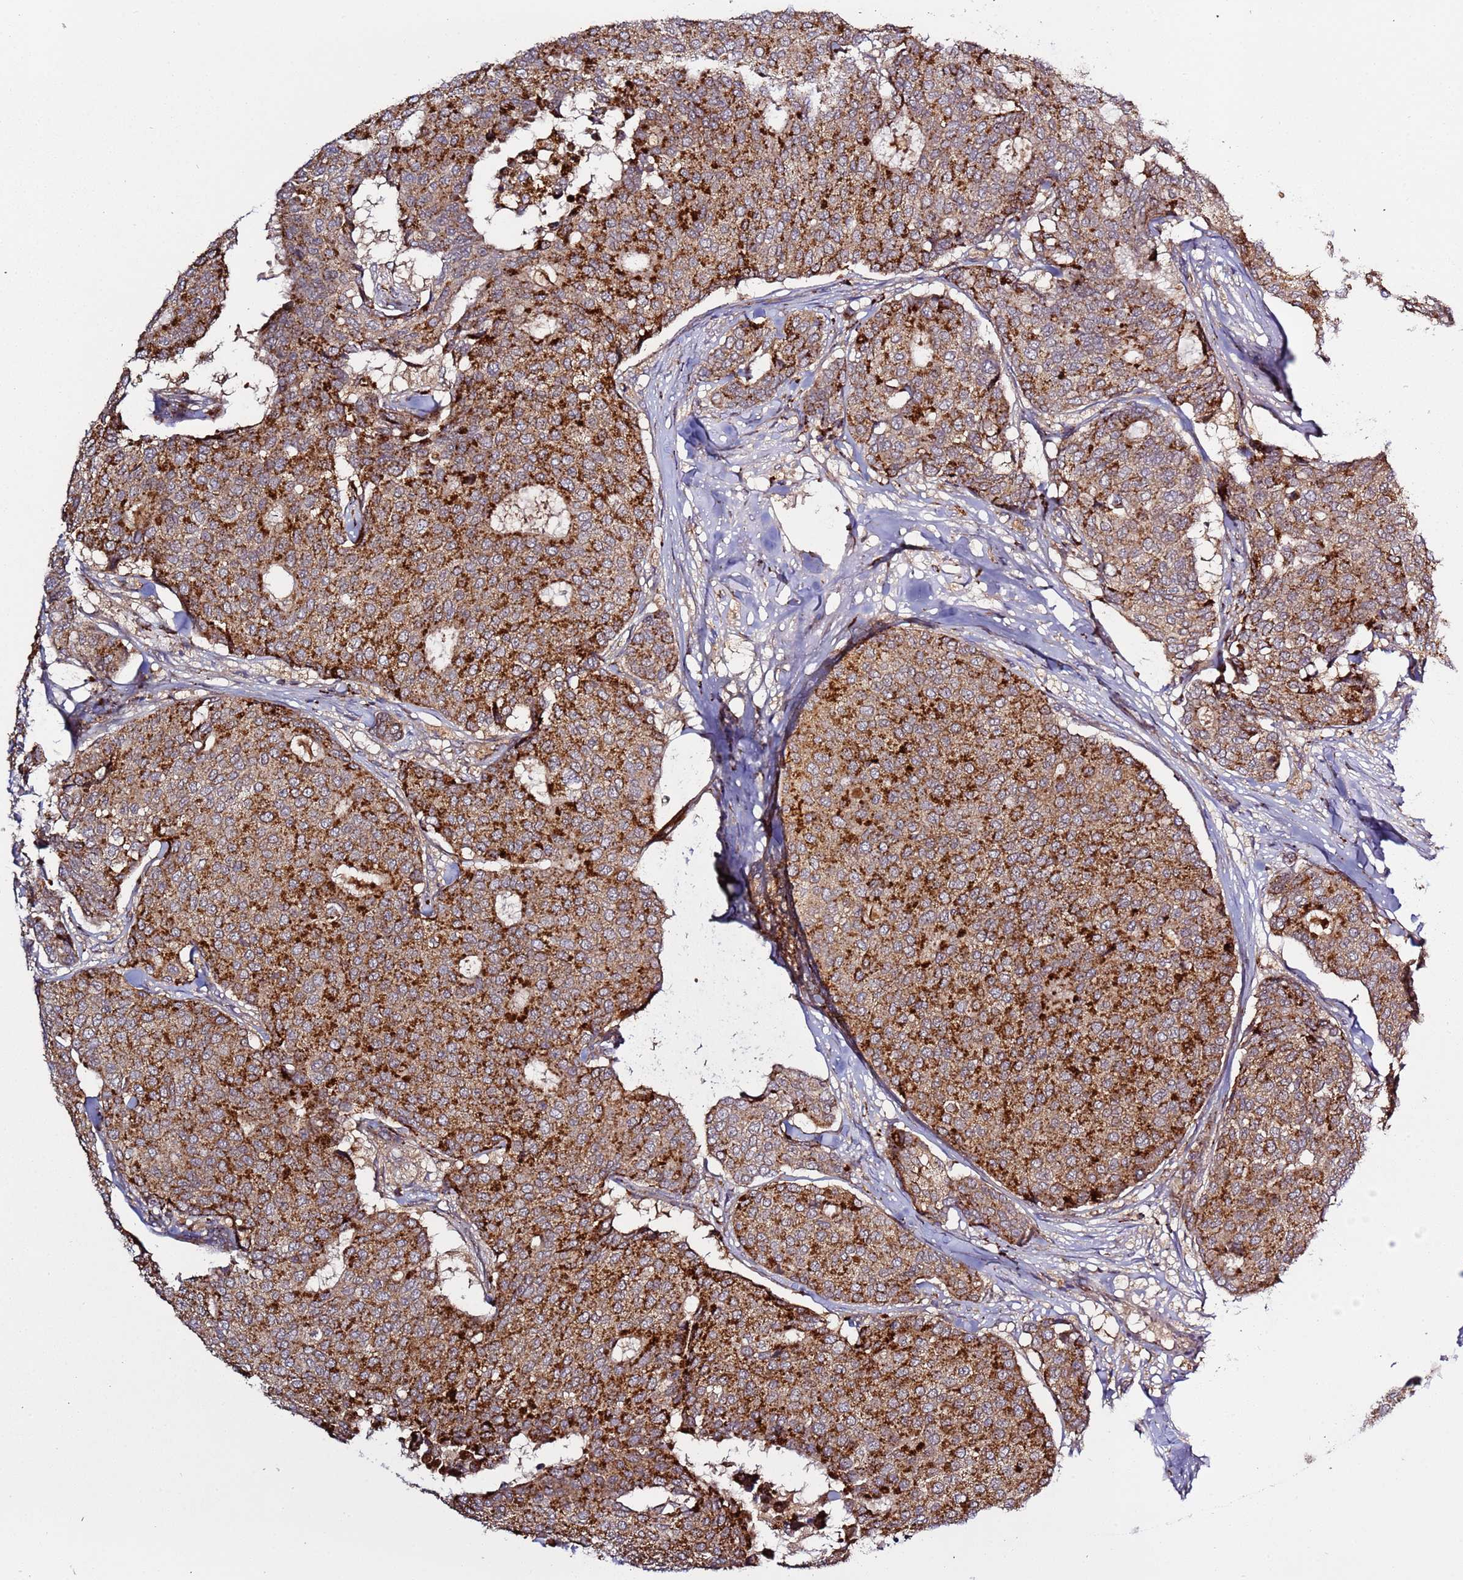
{"staining": {"intensity": "strong", "quantity": ">75%", "location": "cytoplasmic/membranous"}, "tissue": "breast cancer", "cell_type": "Tumor cells", "image_type": "cancer", "snomed": [{"axis": "morphology", "description": "Duct carcinoma"}, {"axis": "topography", "description": "Breast"}], "caption": "A brown stain shows strong cytoplasmic/membranous staining of a protein in human breast invasive ductal carcinoma tumor cells.", "gene": "VPS36", "patient": {"sex": "female", "age": 75}}